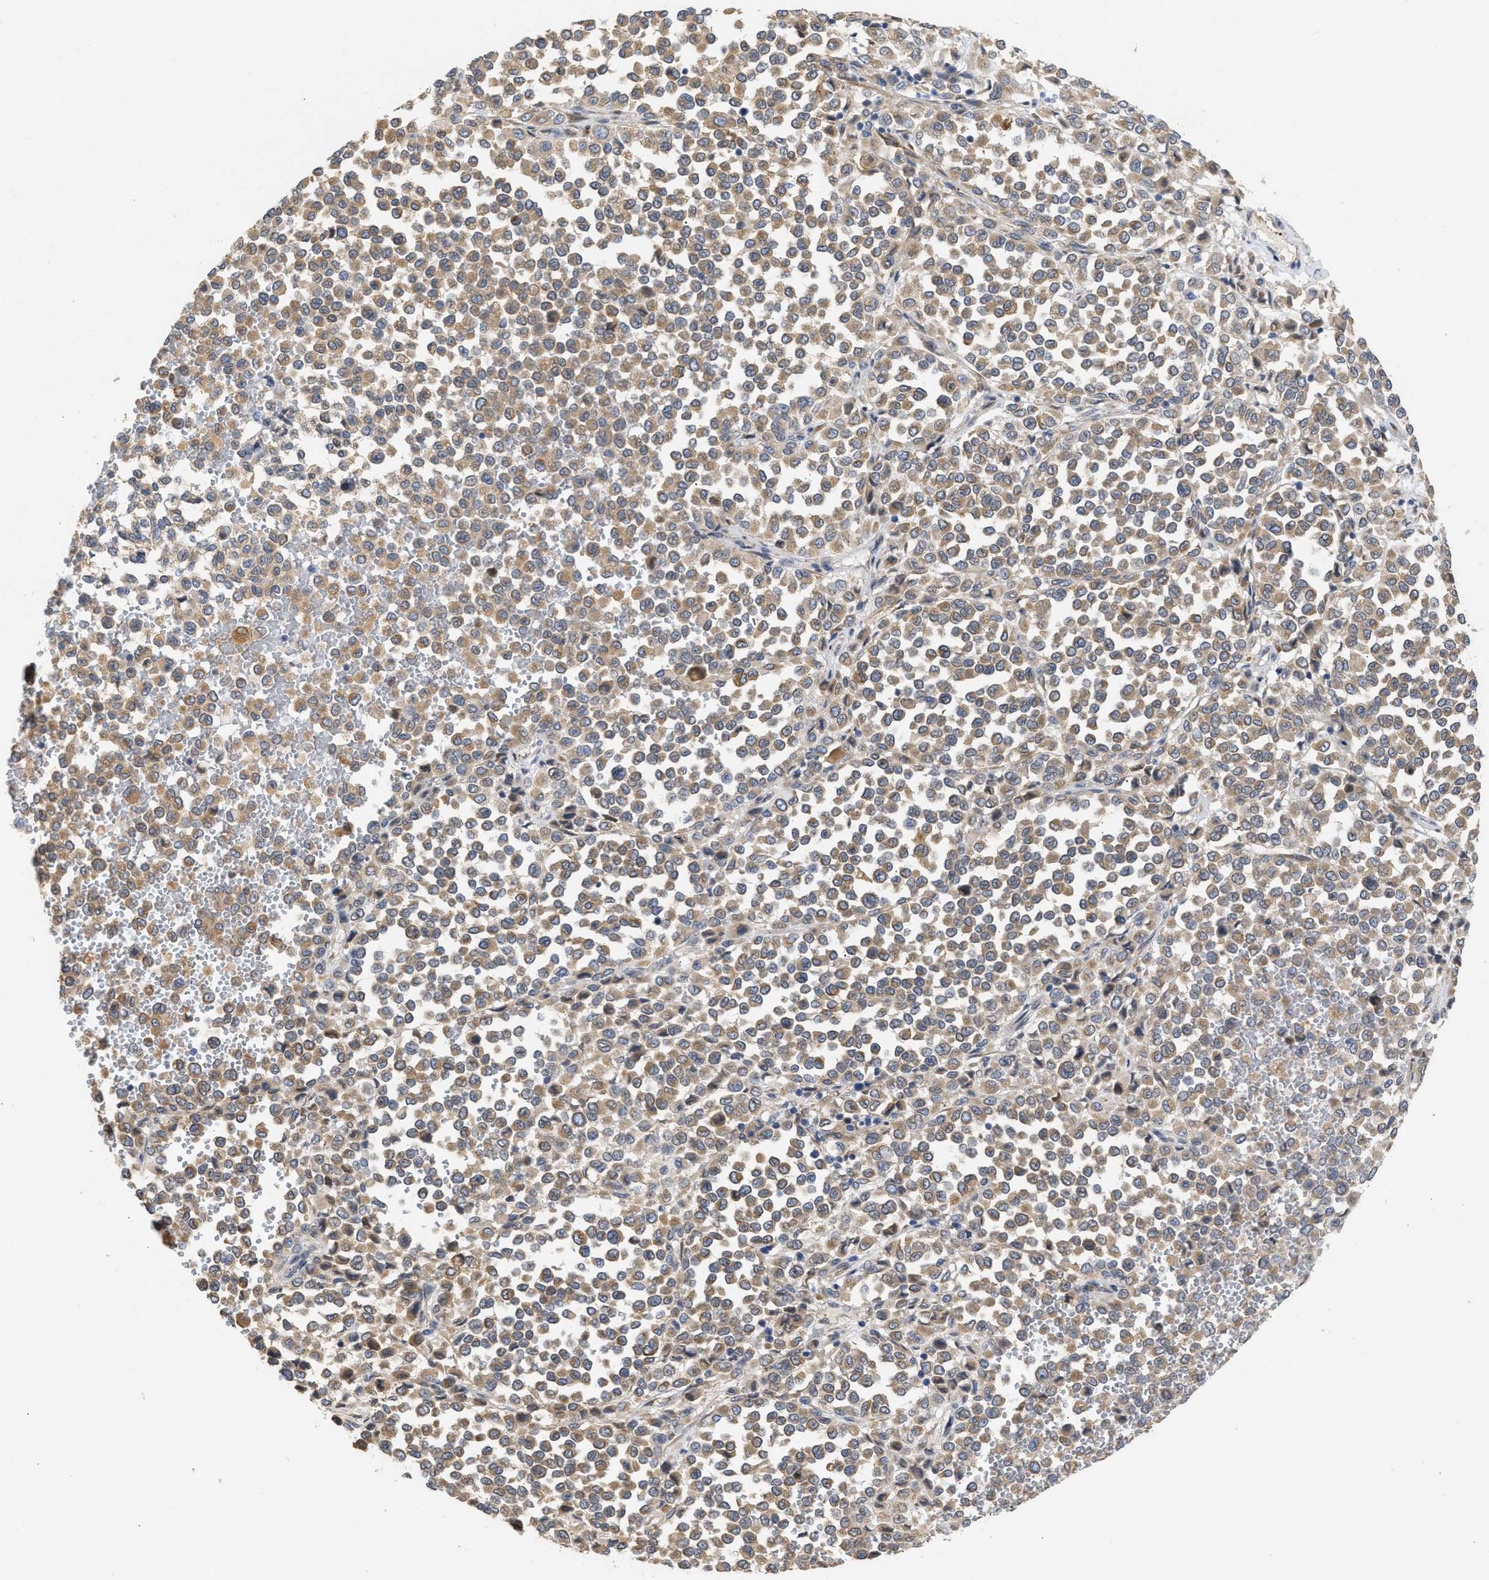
{"staining": {"intensity": "weak", "quantity": ">75%", "location": "cytoplasmic/membranous"}, "tissue": "melanoma", "cell_type": "Tumor cells", "image_type": "cancer", "snomed": [{"axis": "morphology", "description": "Malignant melanoma, Metastatic site"}, {"axis": "topography", "description": "Pancreas"}], "caption": "Human malignant melanoma (metastatic site) stained for a protein (brown) reveals weak cytoplasmic/membranous positive positivity in about >75% of tumor cells.", "gene": "TMED1", "patient": {"sex": "female", "age": 30}}